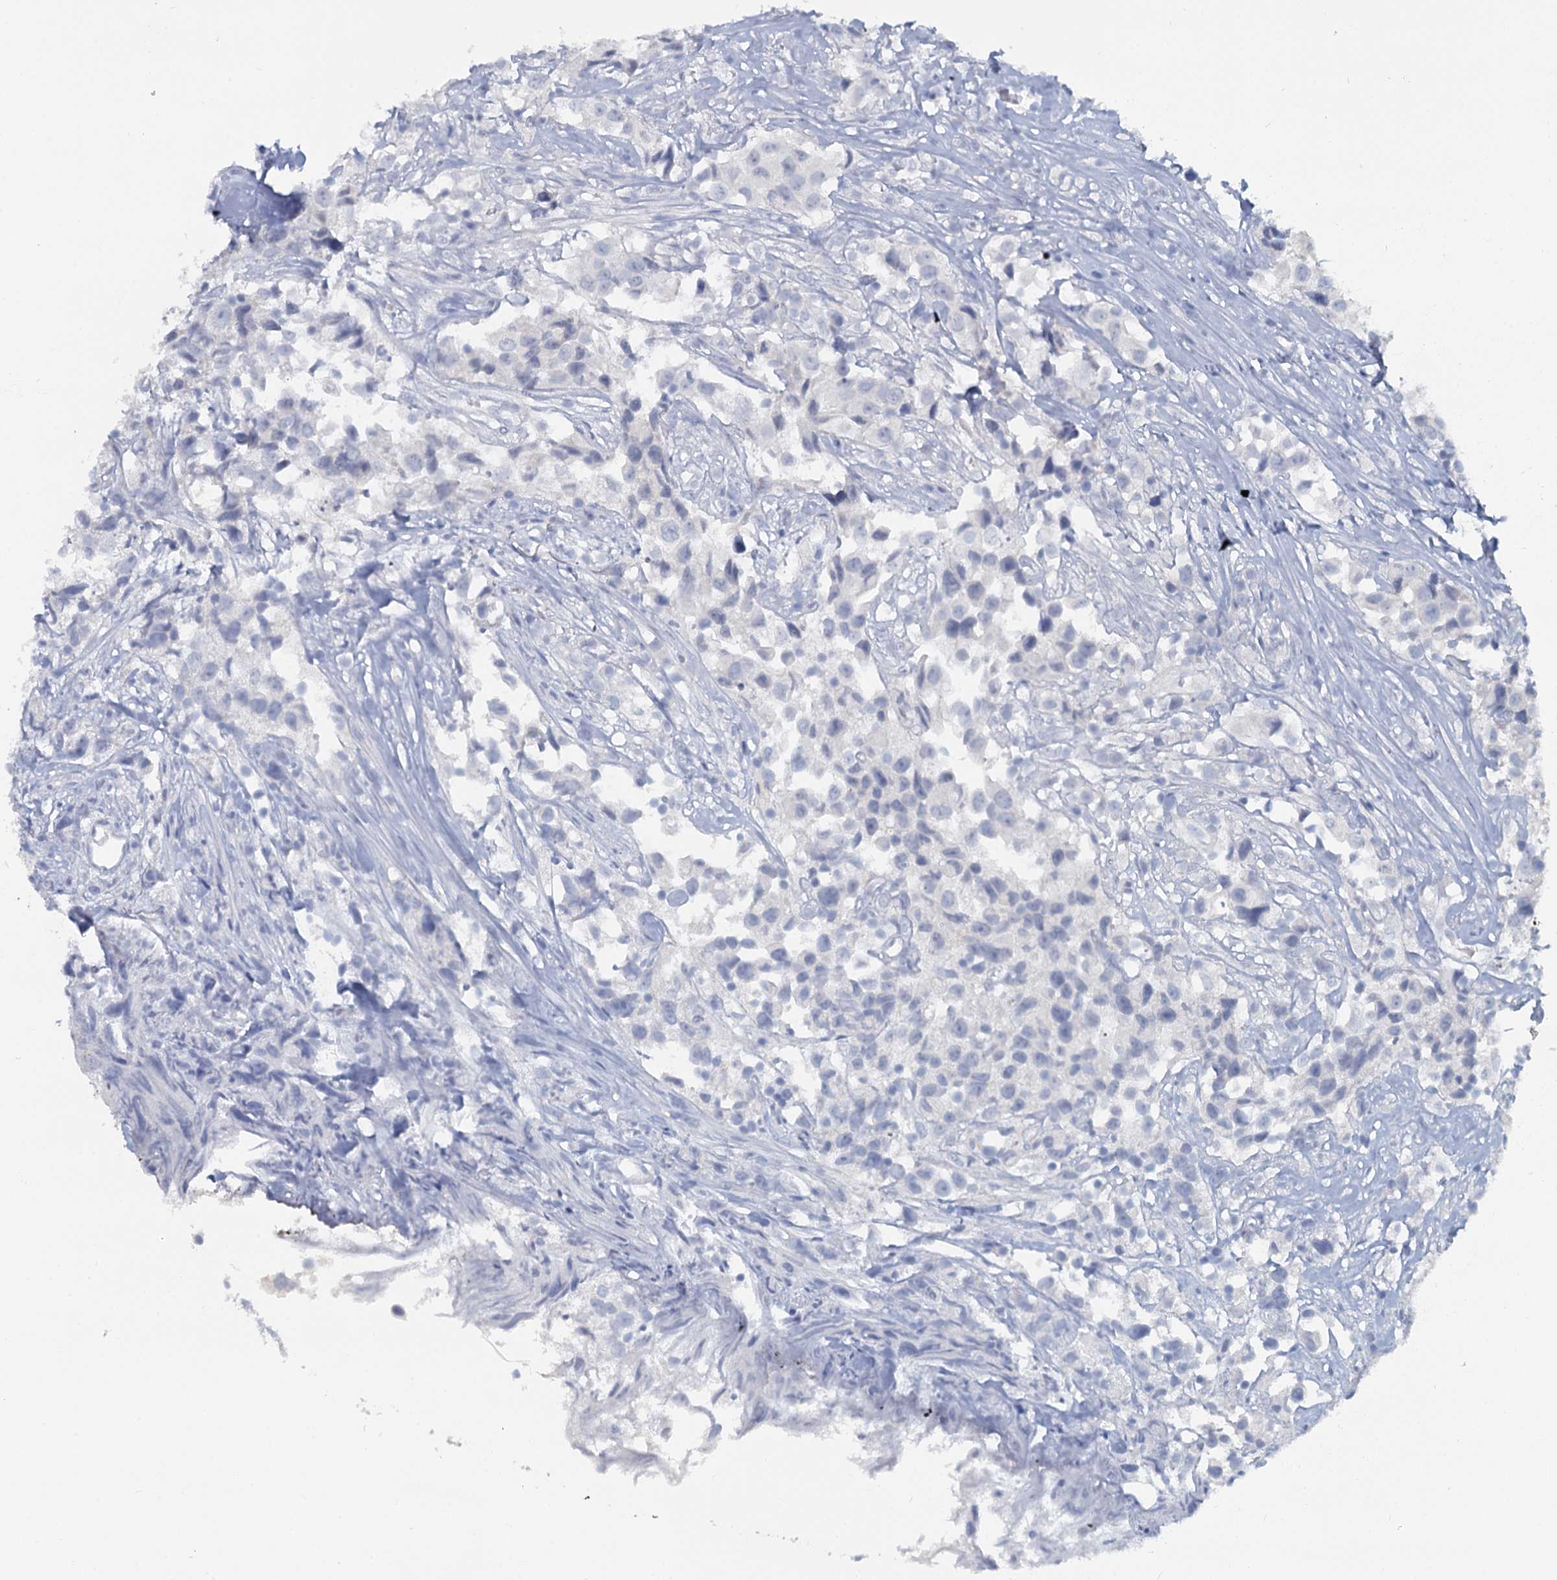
{"staining": {"intensity": "negative", "quantity": "none", "location": "none"}, "tissue": "urothelial cancer", "cell_type": "Tumor cells", "image_type": "cancer", "snomed": [{"axis": "morphology", "description": "Urothelial carcinoma, High grade"}, {"axis": "topography", "description": "Urinary bladder"}], "caption": "Tumor cells show no significant protein expression in high-grade urothelial carcinoma.", "gene": "CHGA", "patient": {"sex": "female", "age": 75}}